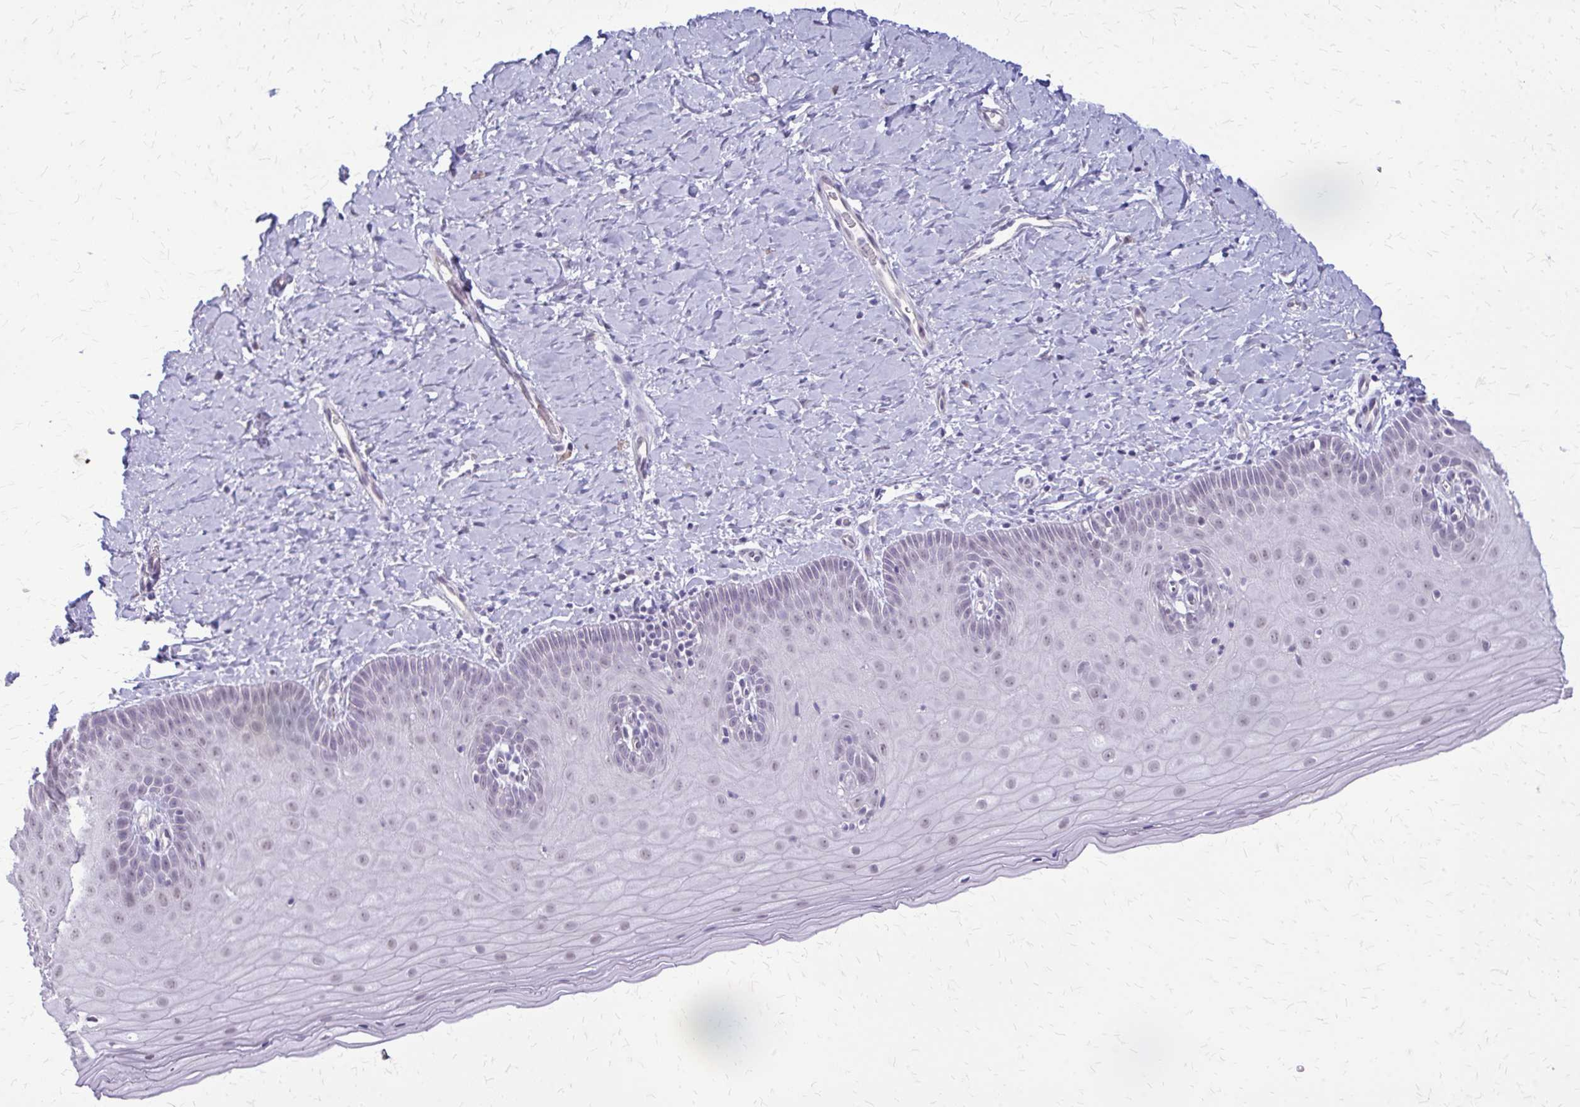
{"staining": {"intensity": "negative", "quantity": "none", "location": "none"}, "tissue": "cervix", "cell_type": "Glandular cells", "image_type": "normal", "snomed": [{"axis": "morphology", "description": "Normal tissue, NOS"}, {"axis": "topography", "description": "Cervix"}], "caption": "A photomicrograph of cervix stained for a protein shows no brown staining in glandular cells. (IHC, brightfield microscopy, high magnification).", "gene": "PLCB1", "patient": {"sex": "female", "age": 37}}